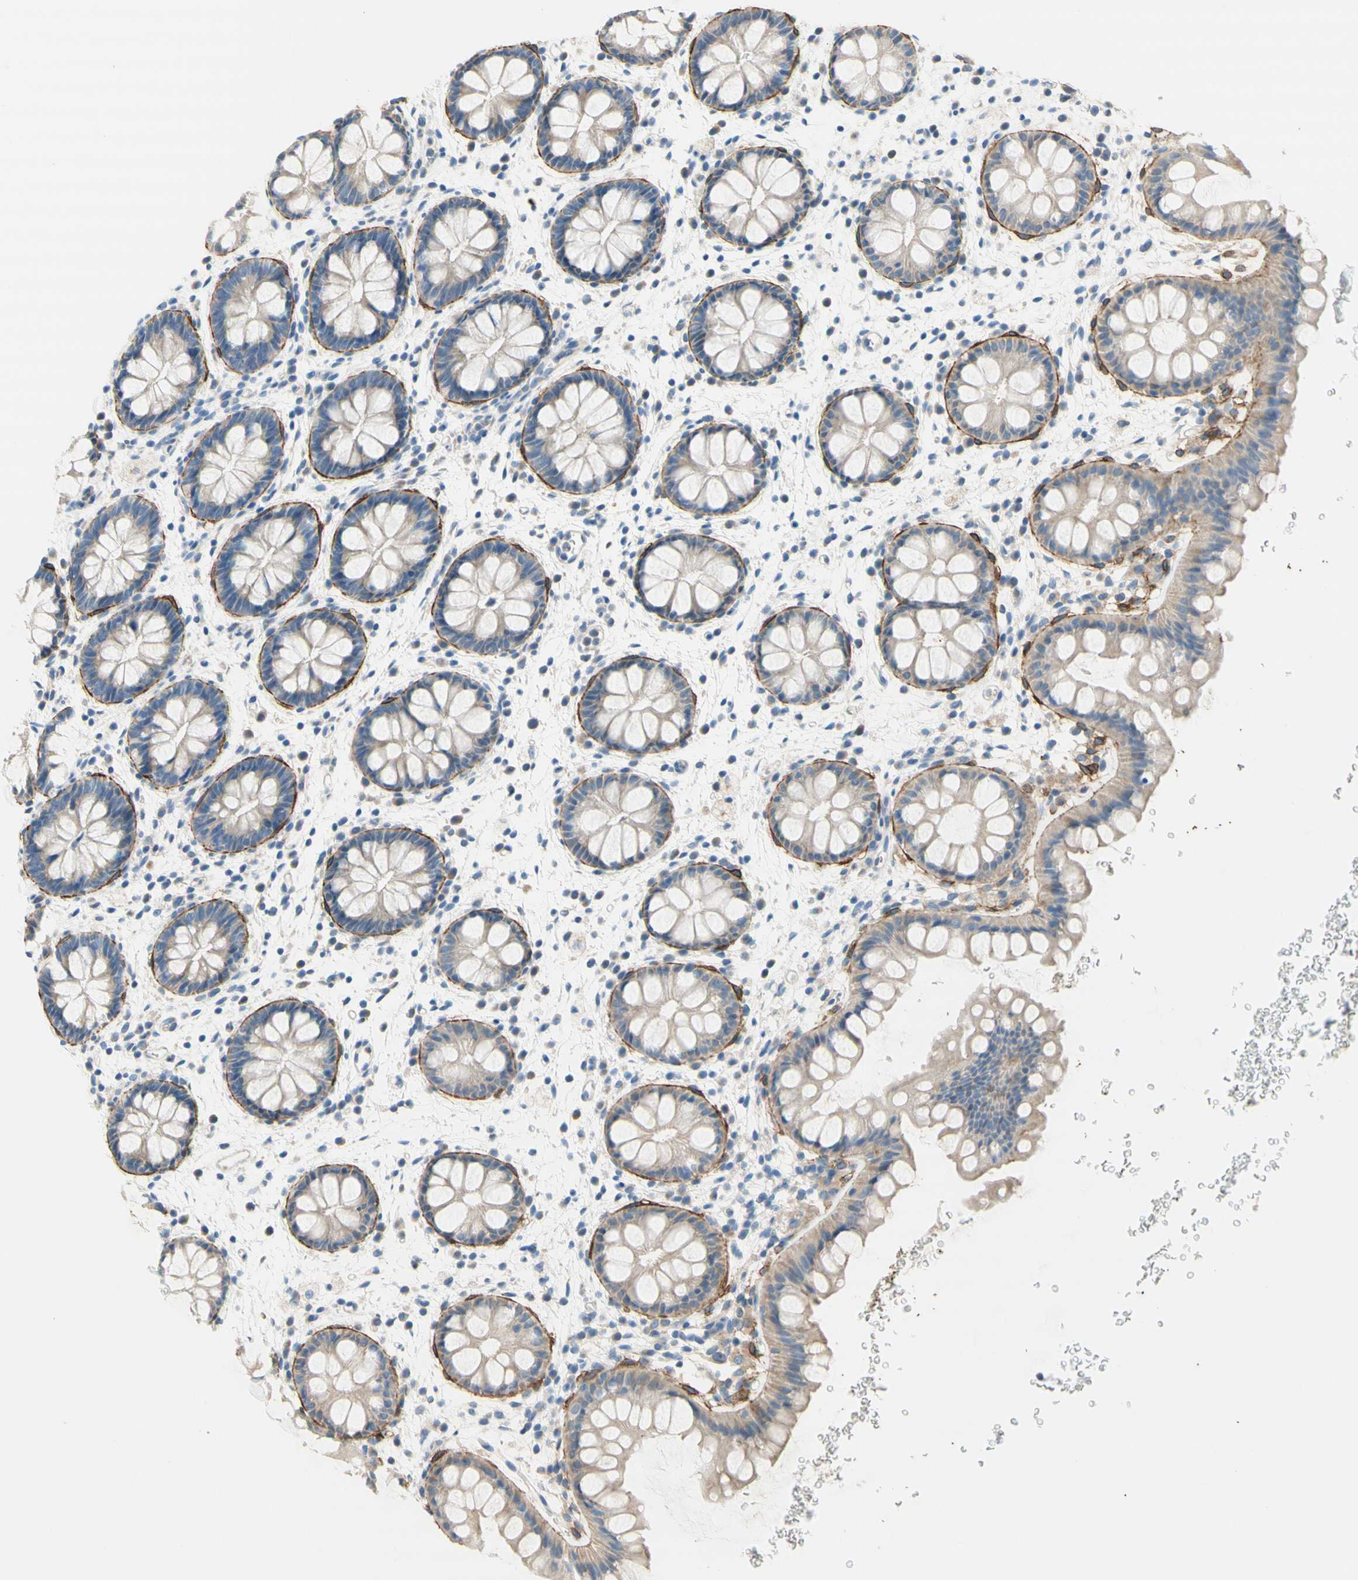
{"staining": {"intensity": "weak", "quantity": ">75%", "location": "cytoplasmic/membranous"}, "tissue": "rectum", "cell_type": "Glandular cells", "image_type": "normal", "snomed": [{"axis": "morphology", "description": "Normal tissue, NOS"}, {"axis": "topography", "description": "Rectum"}], "caption": "Benign rectum was stained to show a protein in brown. There is low levels of weak cytoplasmic/membranous positivity in about >75% of glandular cells.", "gene": "F3", "patient": {"sex": "female", "age": 24}}